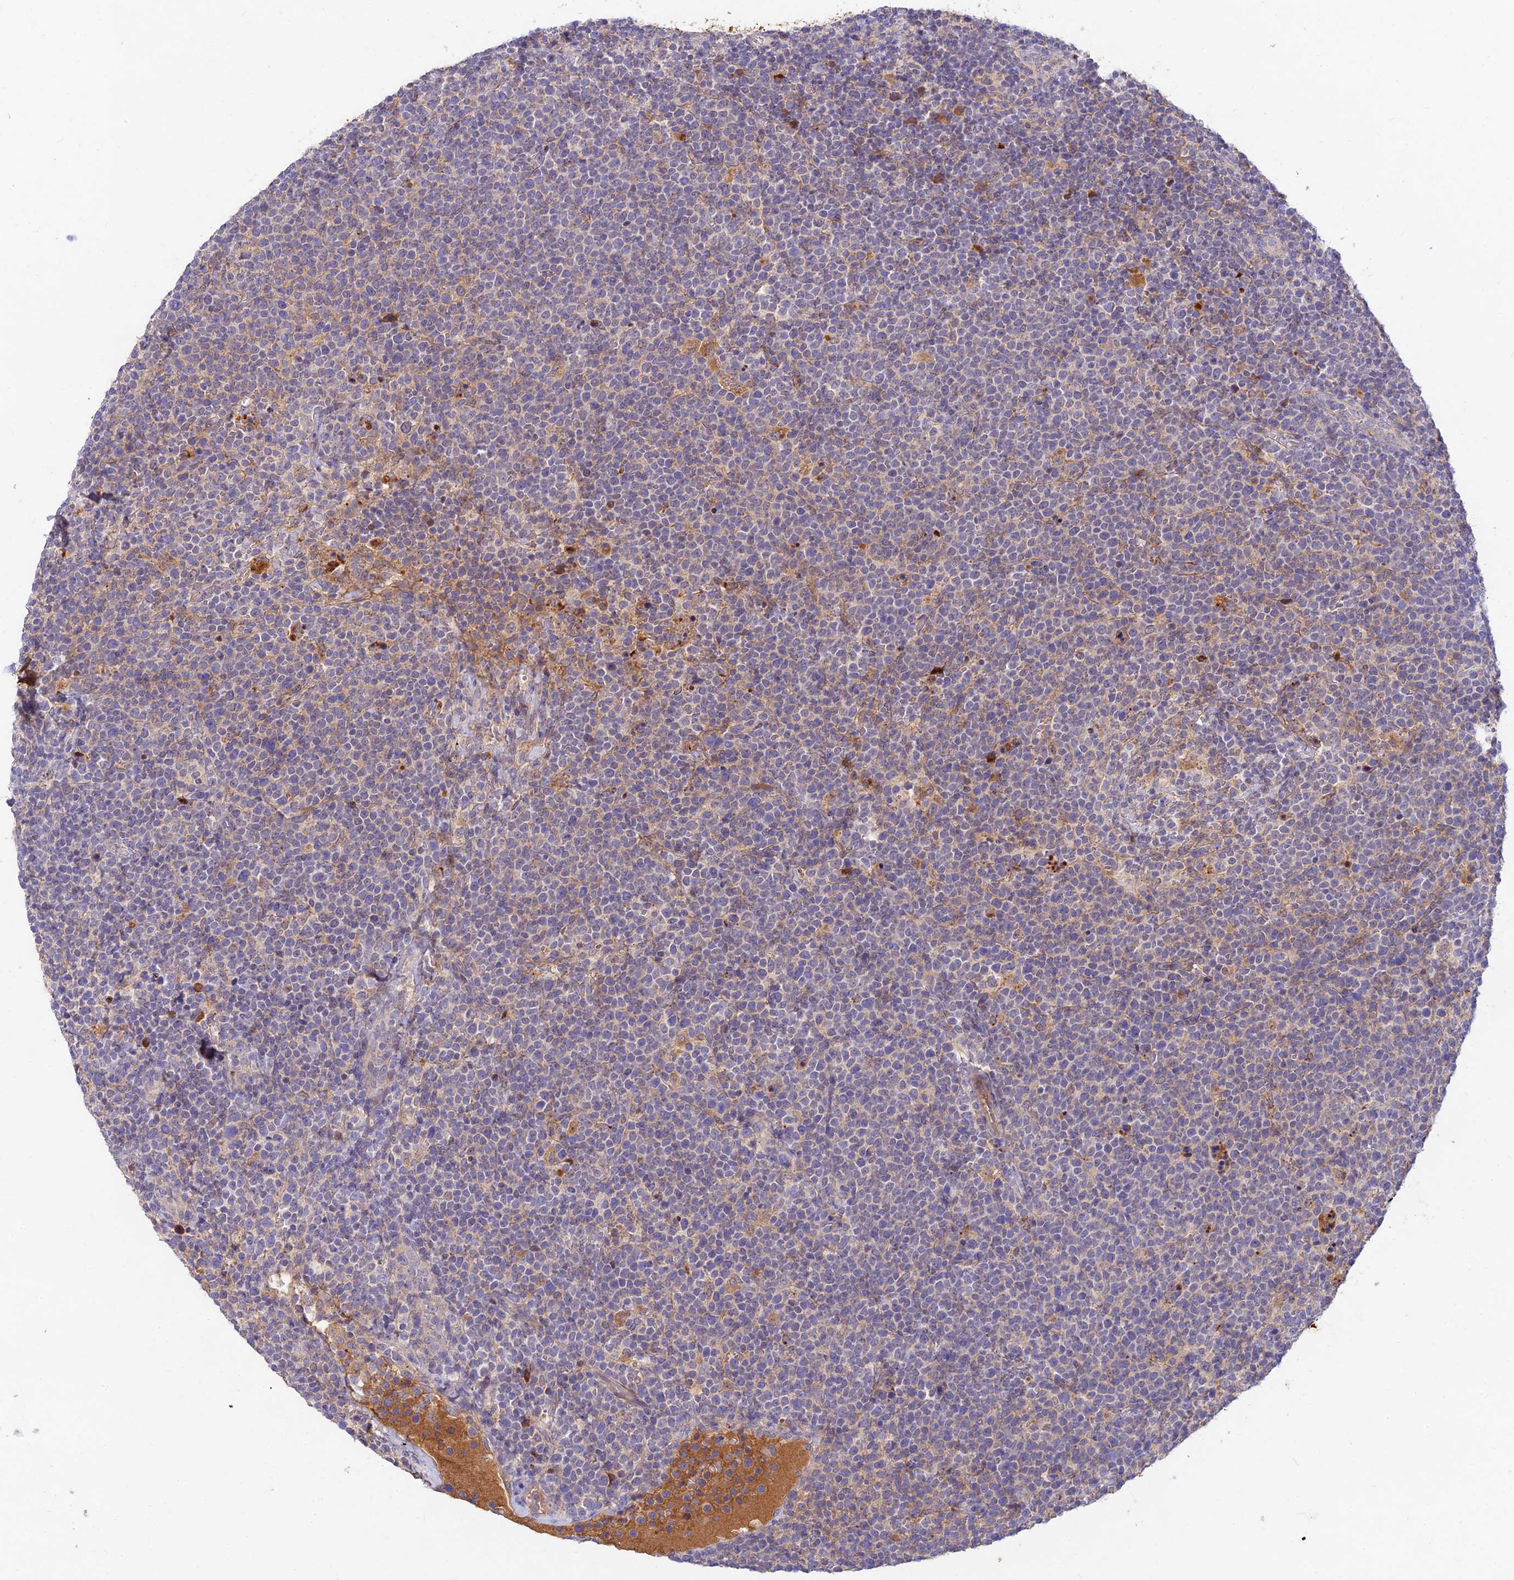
{"staining": {"intensity": "negative", "quantity": "none", "location": "none"}, "tissue": "lymphoma", "cell_type": "Tumor cells", "image_type": "cancer", "snomed": [{"axis": "morphology", "description": "Malignant lymphoma, non-Hodgkin's type, High grade"}, {"axis": "topography", "description": "Lymph node"}], "caption": "Lymphoma was stained to show a protein in brown. There is no significant positivity in tumor cells. The staining was performed using DAB to visualize the protein expression in brown, while the nuclei were stained in blue with hematoxylin (Magnification: 20x).", "gene": "ACSM5", "patient": {"sex": "male", "age": 61}}